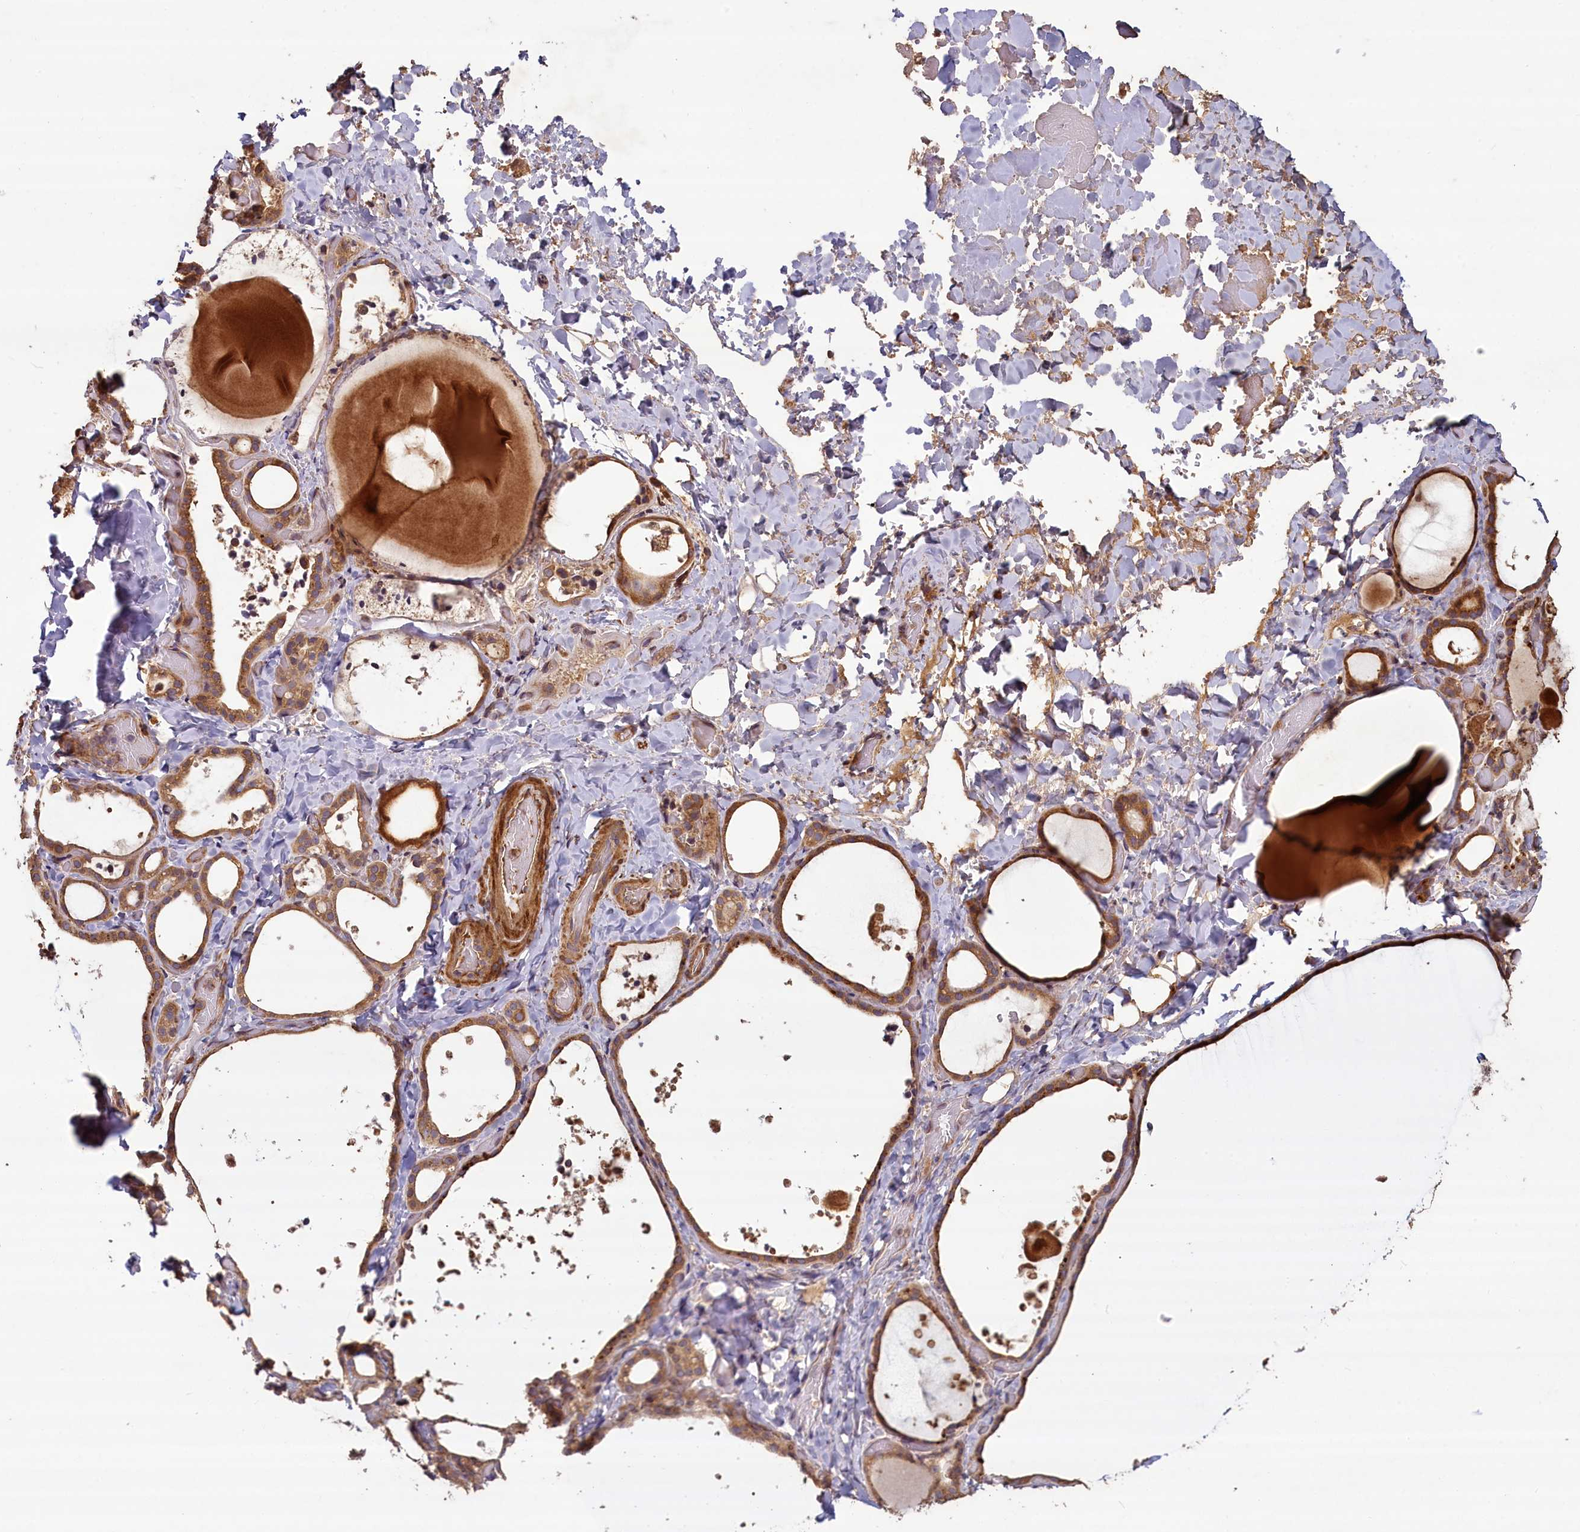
{"staining": {"intensity": "moderate", "quantity": ">75%", "location": "cytoplasmic/membranous"}, "tissue": "thyroid gland", "cell_type": "Glandular cells", "image_type": "normal", "snomed": [{"axis": "morphology", "description": "Normal tissue, NOS"}, {"axis": "topography", "description": "Thyroid gland"}], "caption": "Immunohistochemistry image of benign thyroid gland: human thyroid gland stained using immunohistochemistry (IHC) shows medium levels of moderate protein expression localized specifically in the cytoplasmic/membranous of glandular cells, appearing as a cytoplasmic/membranous brown color.", "gene": "NUDT6", "patient": {"sex": "female", "age": 44}}